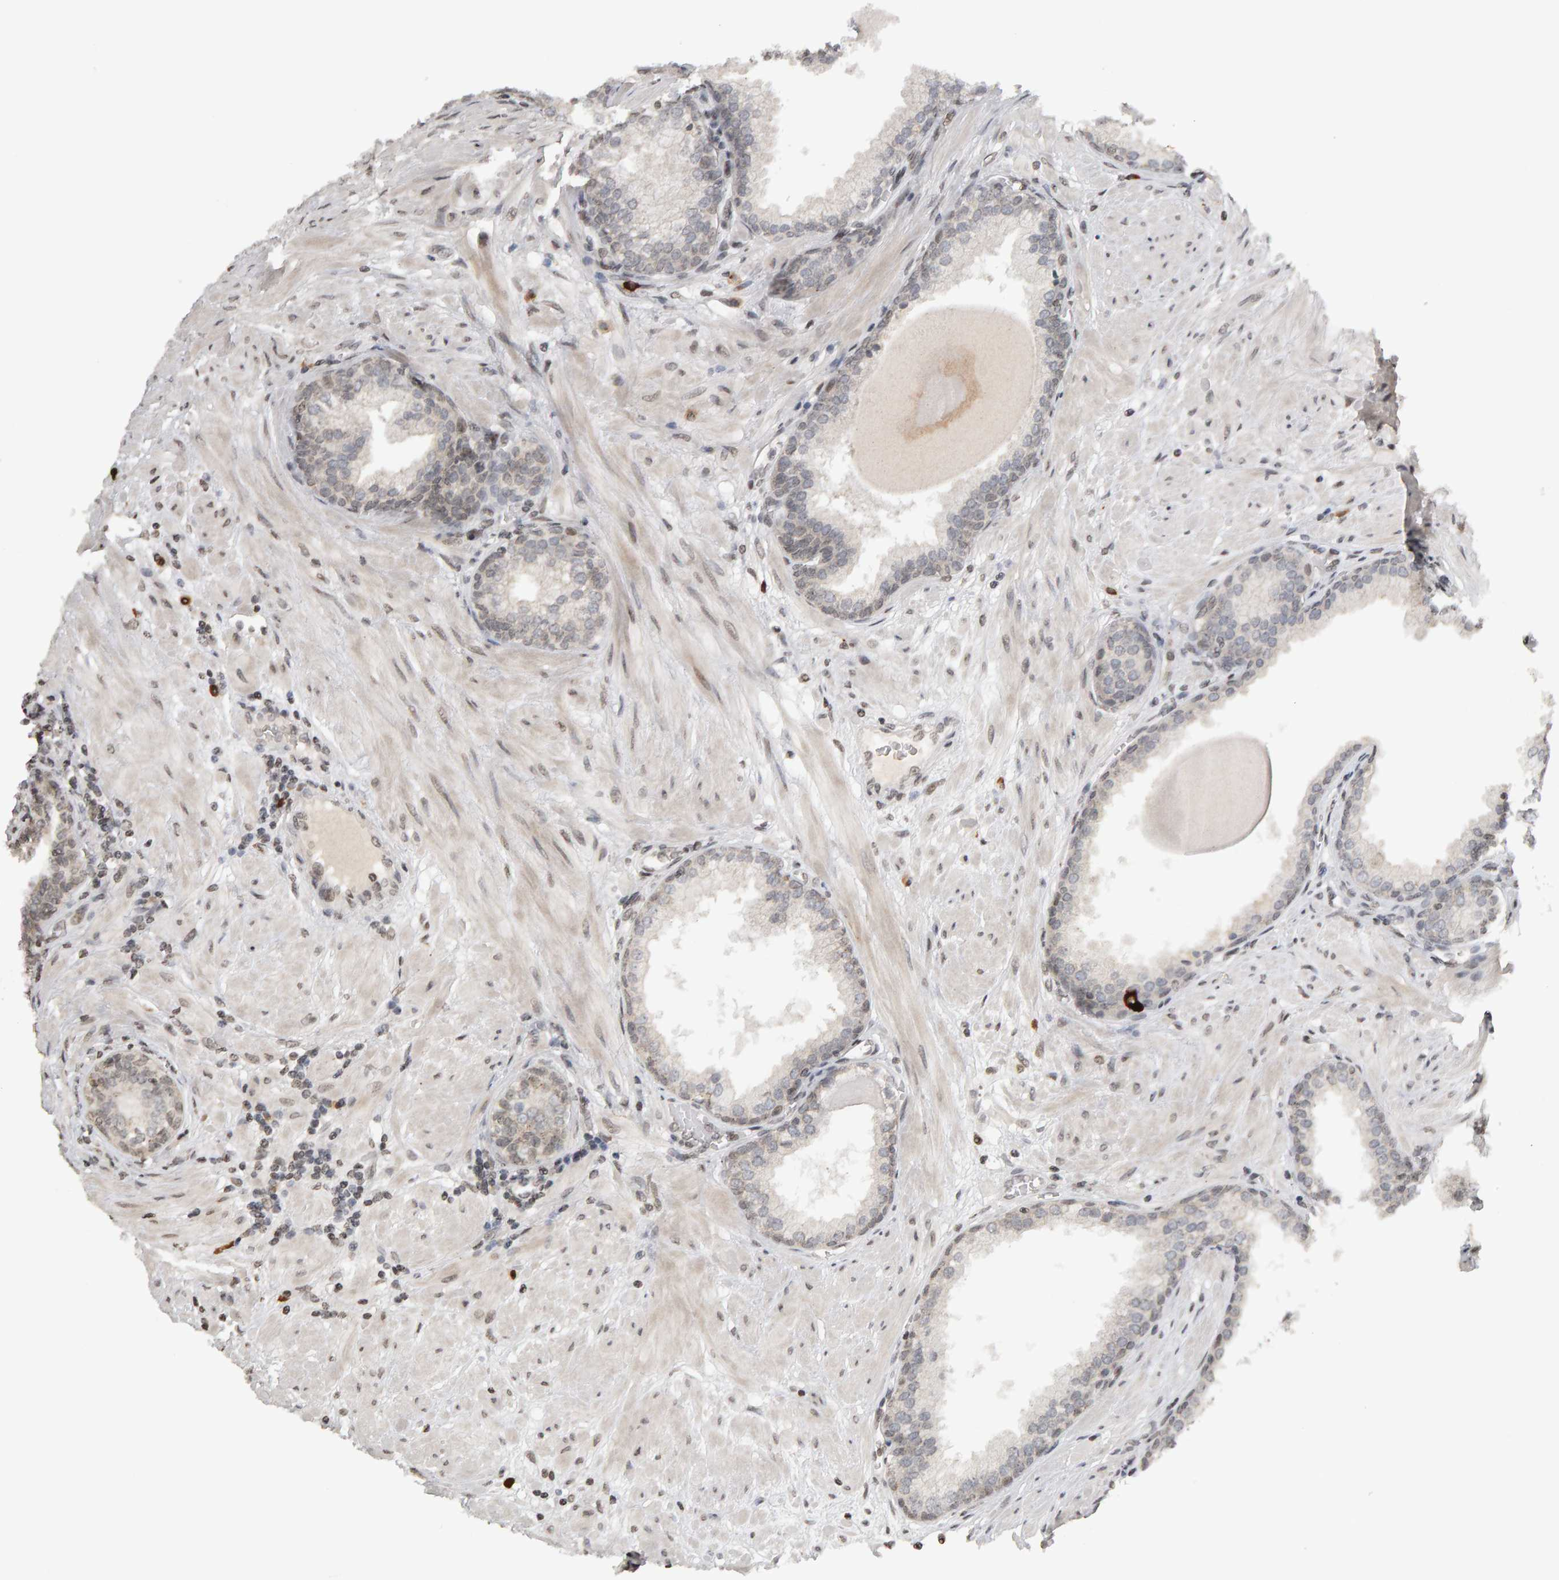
{"staining": {"intensity": "negative", "quantity": "none", "location": "none"}, "tissue": "prostate", "cell_type": "Glandular cells", "image_type": "normal", "snomed": [{"axis": "morphology", "description": "Normal tissue, NOS"}, {"axis": "topography", "description": "Prostate"}], "caption": "Immunohistochemistry (IHC) of benign human prostate reveals no expression in glandular cells. Brightfield microscopy of immunohistochemistry stained with DAB (3,3'-diaminobenzidine) (brown) and hematoxylin (blue), captured at high magnification.", "gene": "TRAM1", "patient": {"sex": "male", "age": 51}}